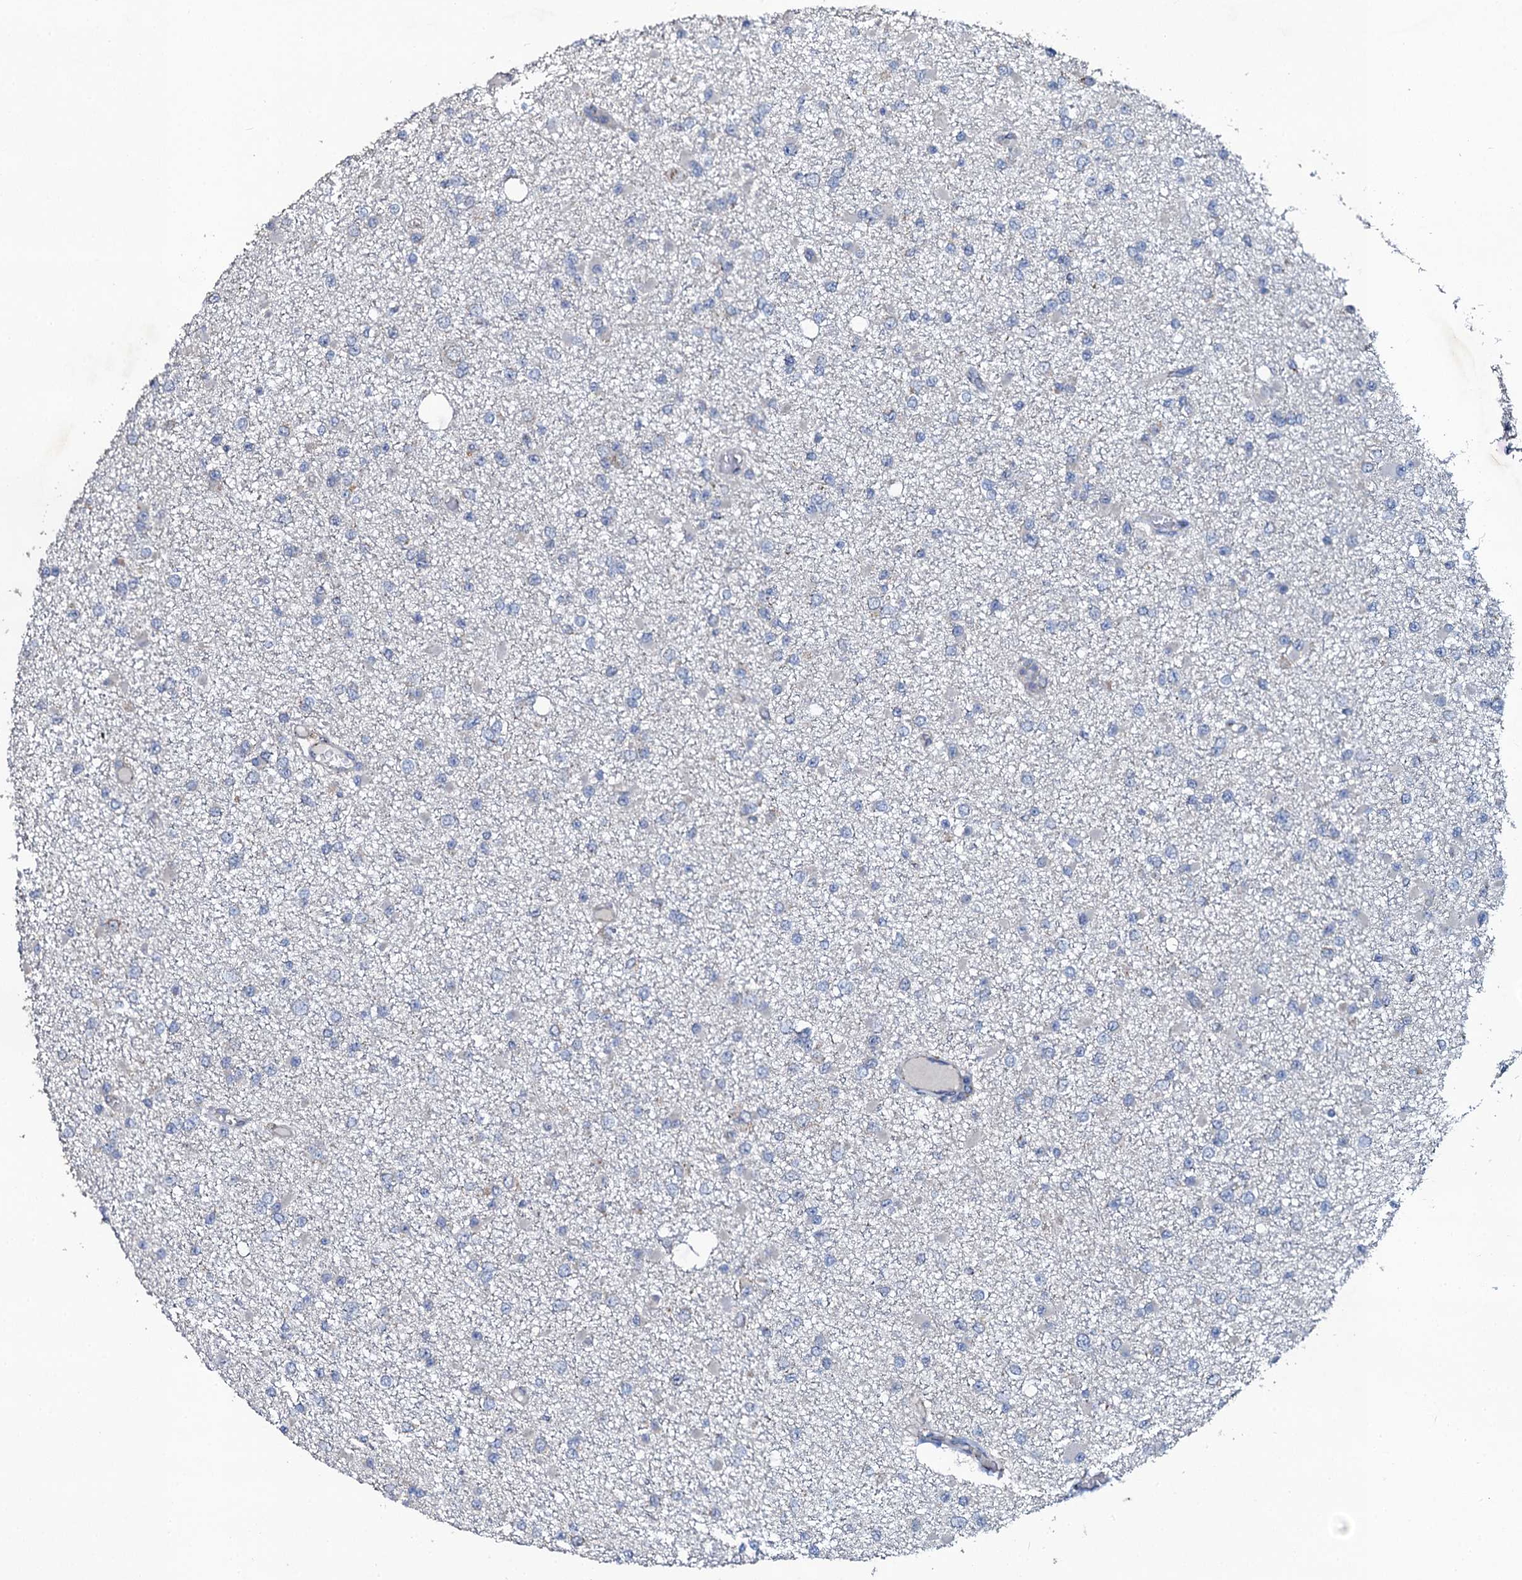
{"staining": {"intensity": "negative", "quantity": "none", "location": "none"}, "tissue": "glioma", "cell_type": "Tumor cells", "image_type": "cancer", "snomed": [{"axis": "morphology", "description": "Glioma, malignant, Low grade"}, {"axis": "topography", "description": "Brain"}], "caption": "Tumor cells show no significant protein positivity in glioma.", "gene": "GLCE", "patient": {"sex": "female", "age": 22}}